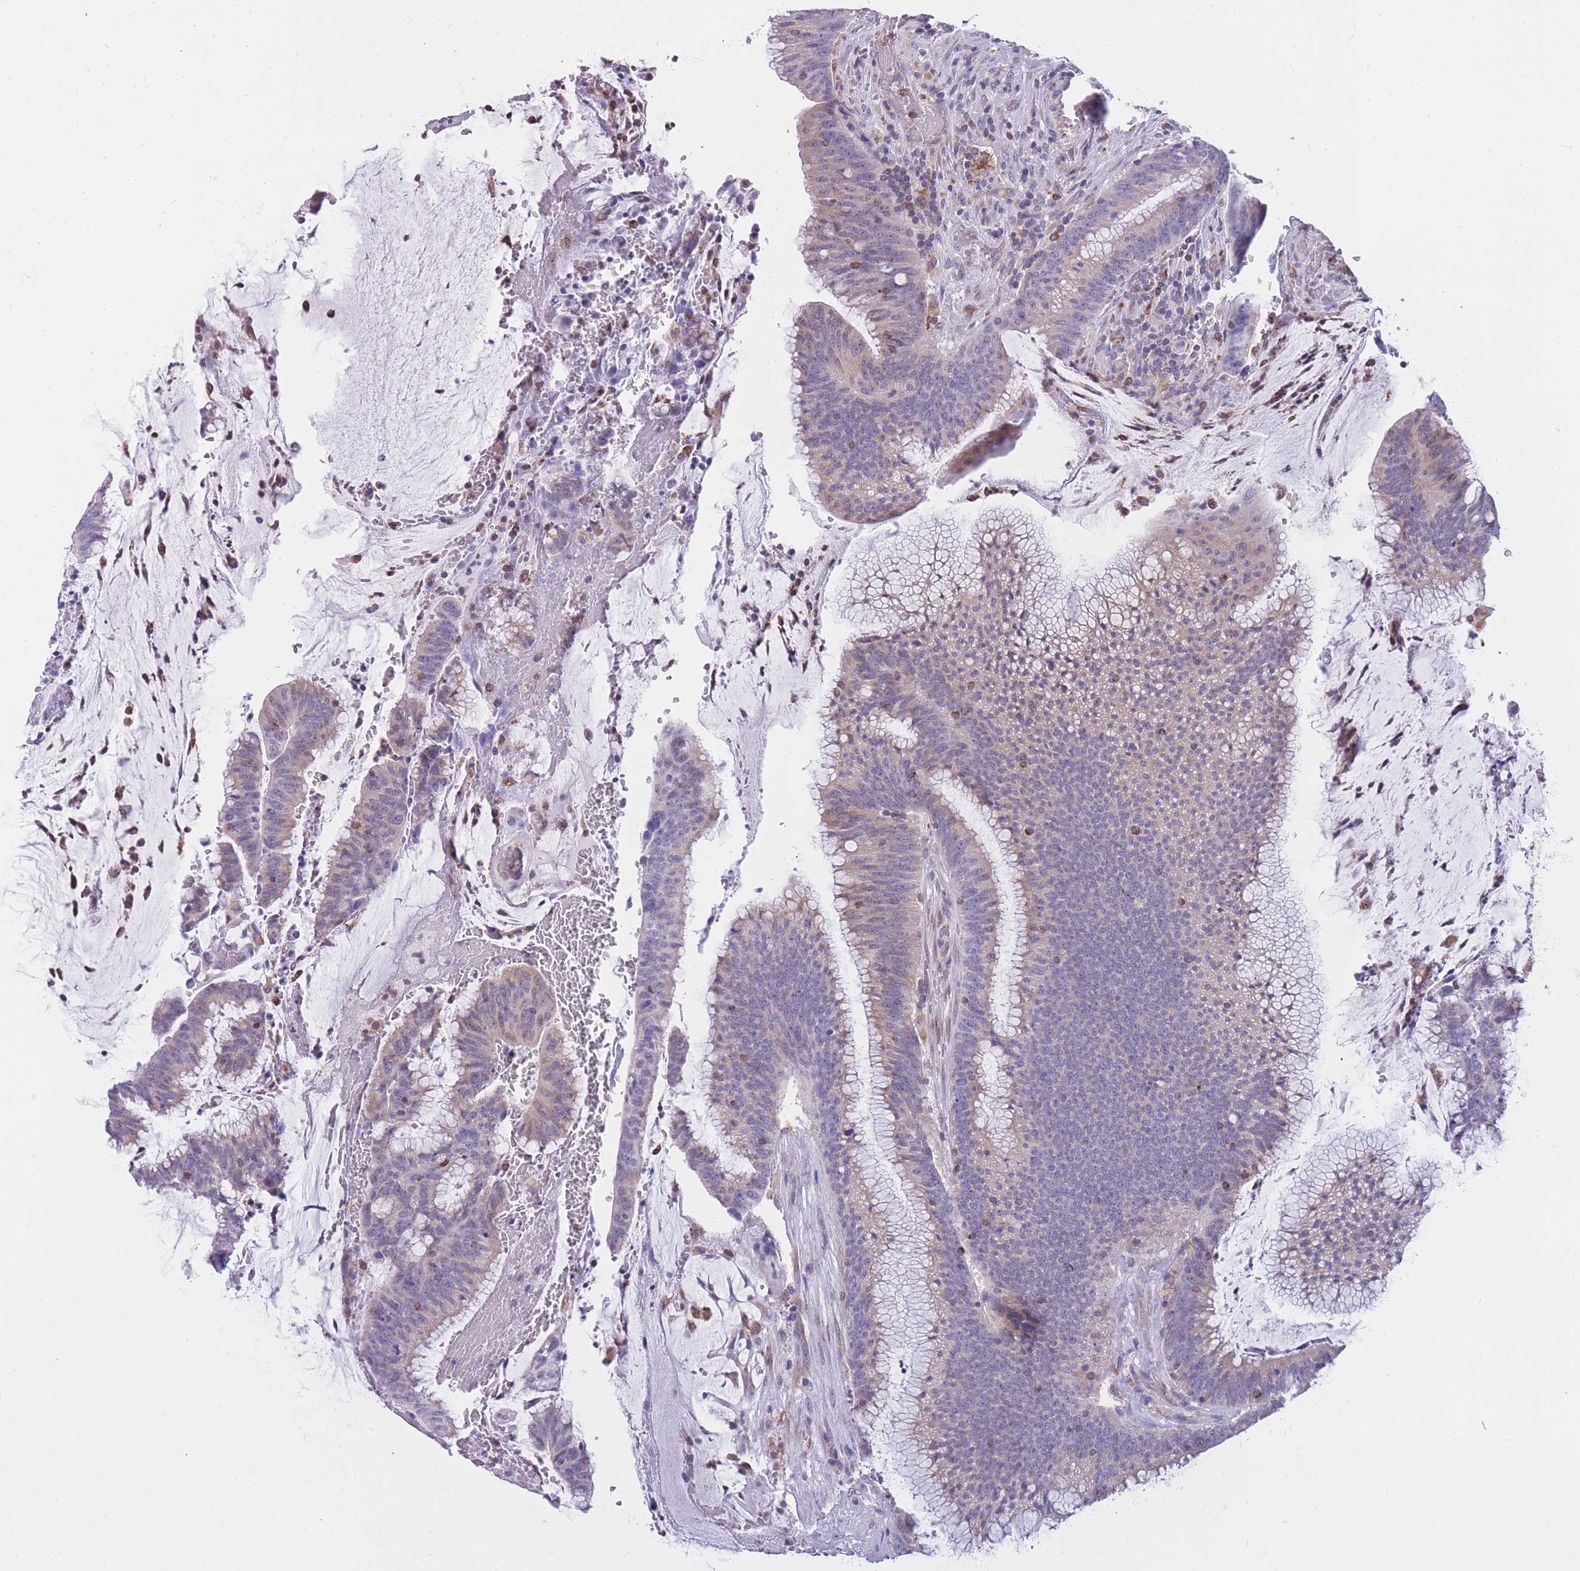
{"staining": {"intensity": "weak", "quantity": "25%-75%", "location": "cytoplasmic/membranous"}, "tissue": "colorectal cancer", "cell_type": "Tumor cells", "image_type": "cancer", "snomed": [{"axis": "morphology", "description": "Adenocarcinoma, NOS"}, {"axis": "topography", "description": "Rectum"}], "caption": "Immunohistochemistry (IHC) of human colorectal cancer (adenocarcinoma) demonstrates low levels of weak cytoplasmic/membranous expression in about 25%-75% of tumor cells.", "gene": "ZNF662", "patient": {"sex": "female", "age": 77}}